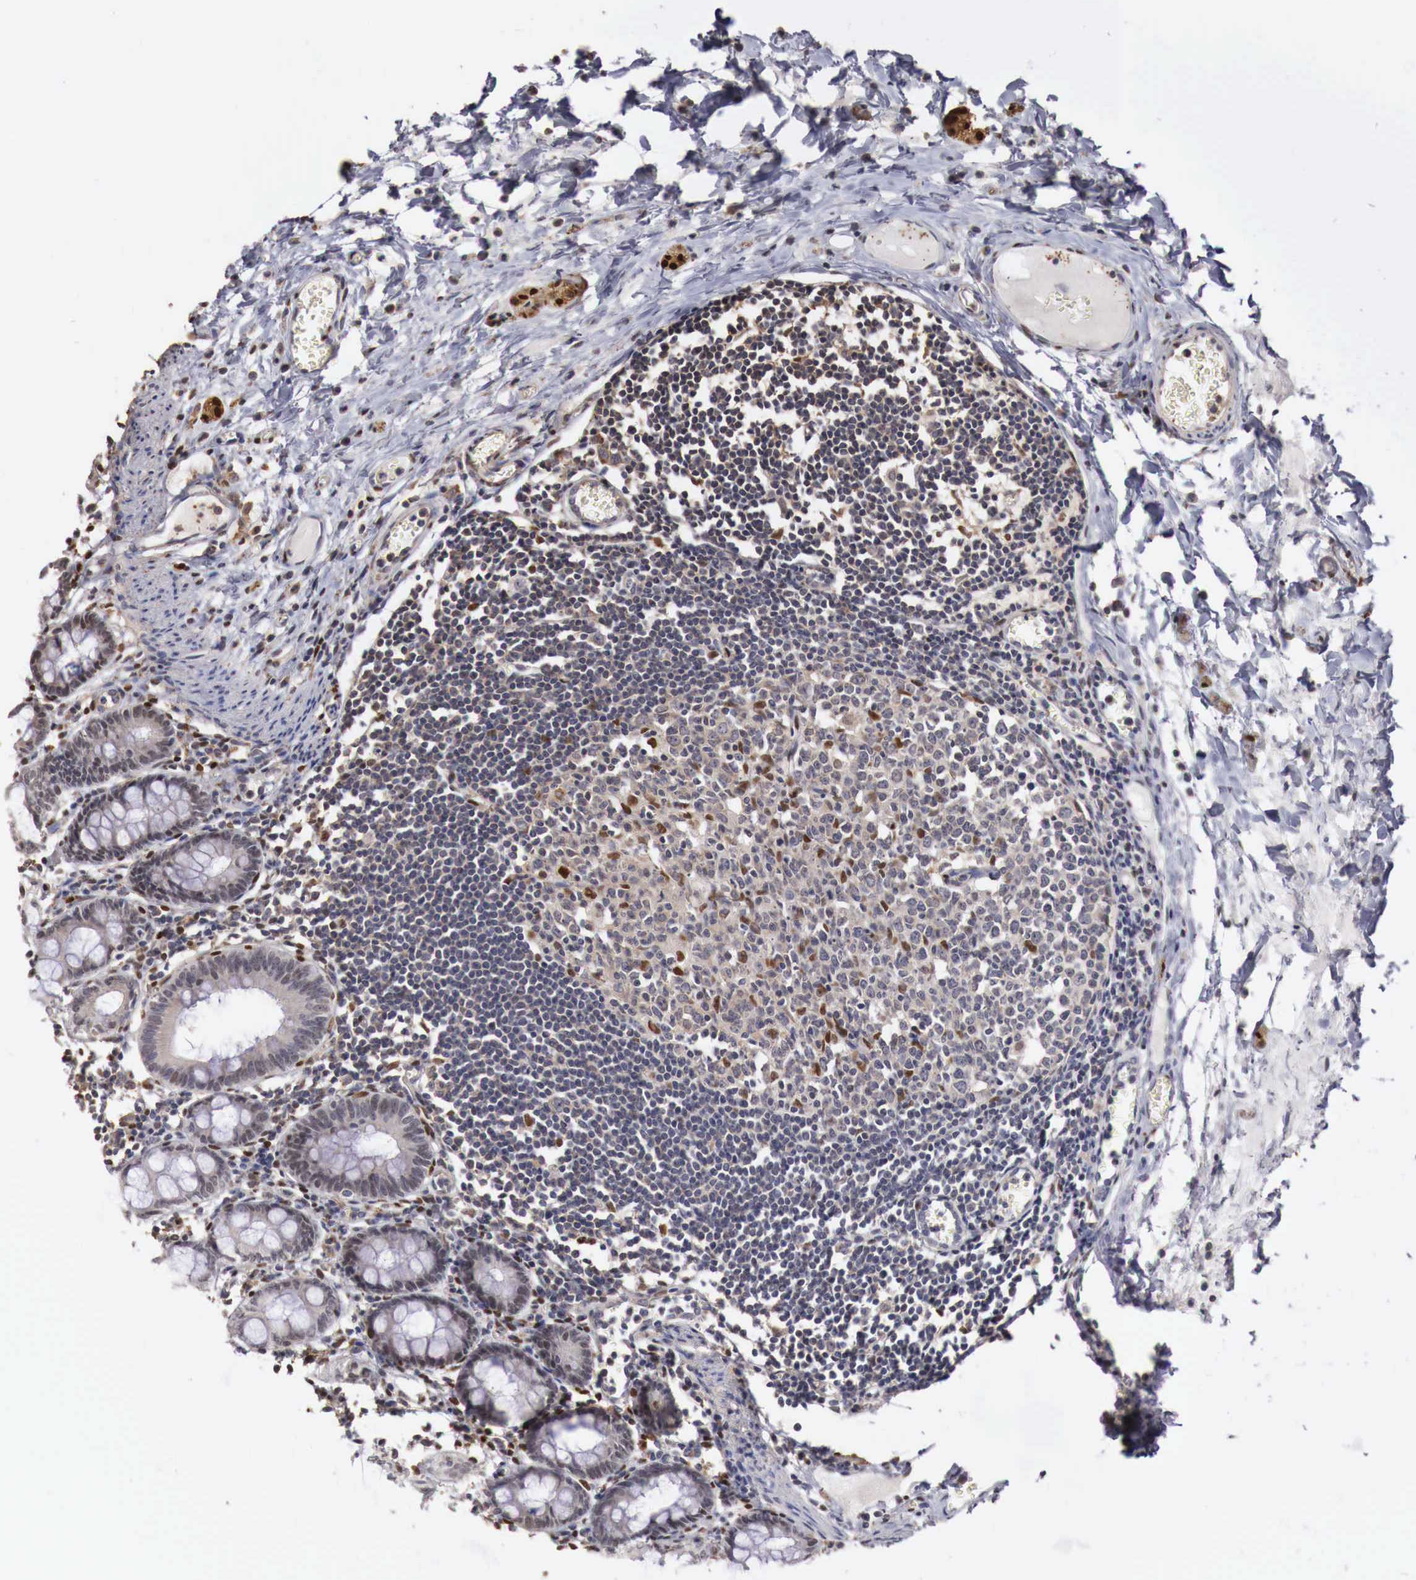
{"staining": {"intensity": "weak", "quantity": "25%-75%", "location": "nuclear"}, "tissue": "colon", "cell_type": "Endothelial cells", "image_type": "normal", "snomed": [{"axis": "morphology", "description": "Normal tissue, NOS"}, {"axis": "topography", "description": "Colon"}], "caption": "Immunohistochemical staining of unremarkable colon displays 25%-75% levels of weak nuclear protein staining in about 25%-75% of endothelial cells. The protein of interest is stained brown, and the nuclei are stained in blue (DAB IHC with brightfield microscopy, high magnification).", "gene": "KHDRBS2", "patient": {"sex": "male", "age": 1}}